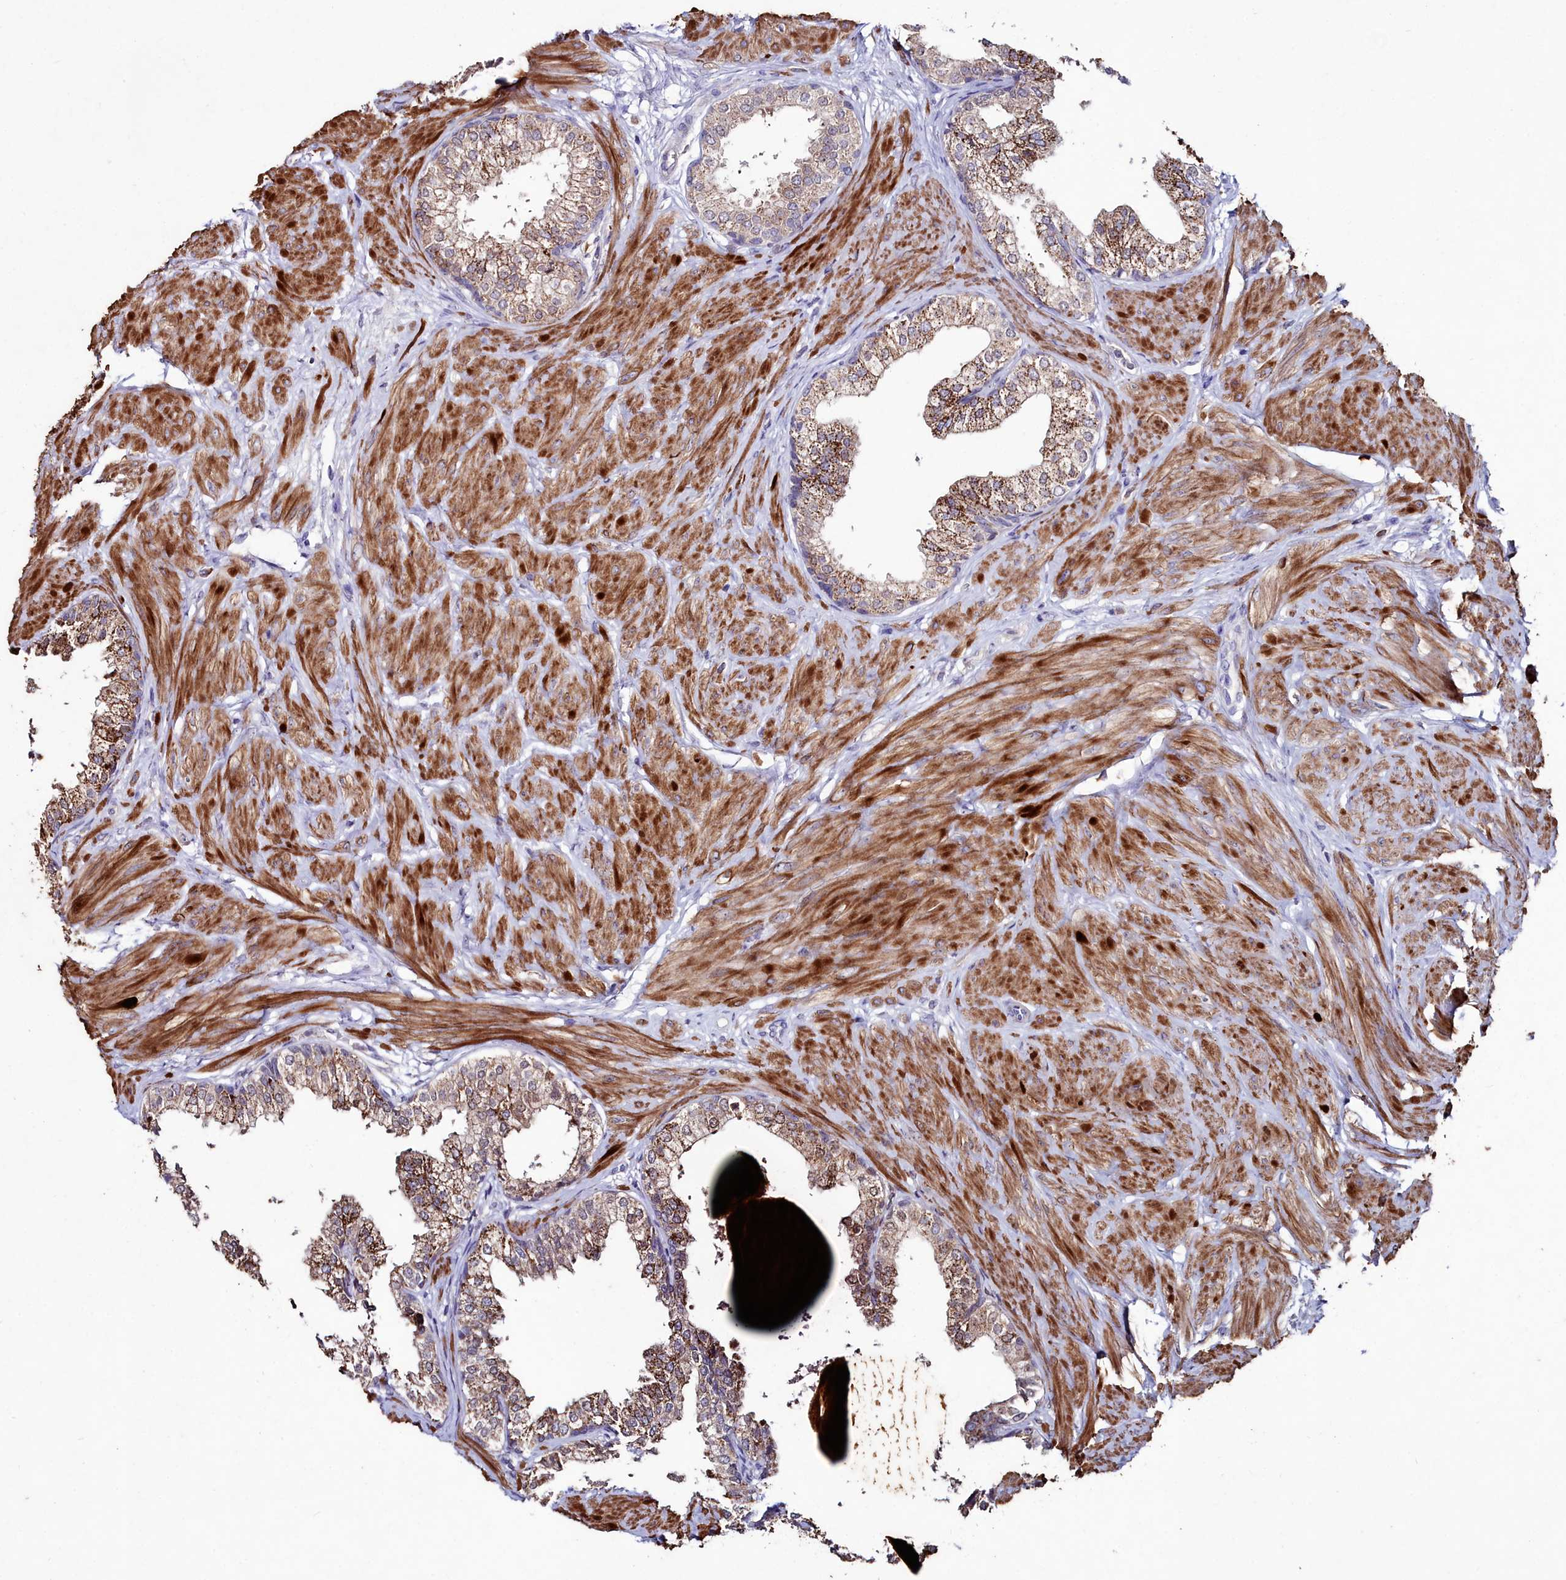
{"staining": {"intensity": "strong", "quantity": ">75%", "location": "cytoplasmic/membranous"}, "tissue": "prostate", "cell_type": "Glandular cells", "image_type": "normal", "snomed": [{"axis": "morphology", "description": "Normal tissue, NOS"}, {"axis": "topography", "description": "Prostate"}], "caption": "The micrograph demonstrates immunohistochemical staining of unremarkable prostate. There is strong cytoplasmic/membranous positivity is appreciated in approximately >75% of glandular cells.", "gene": "AMBRA1", "patient": {"sex": "male", "age": 48}}